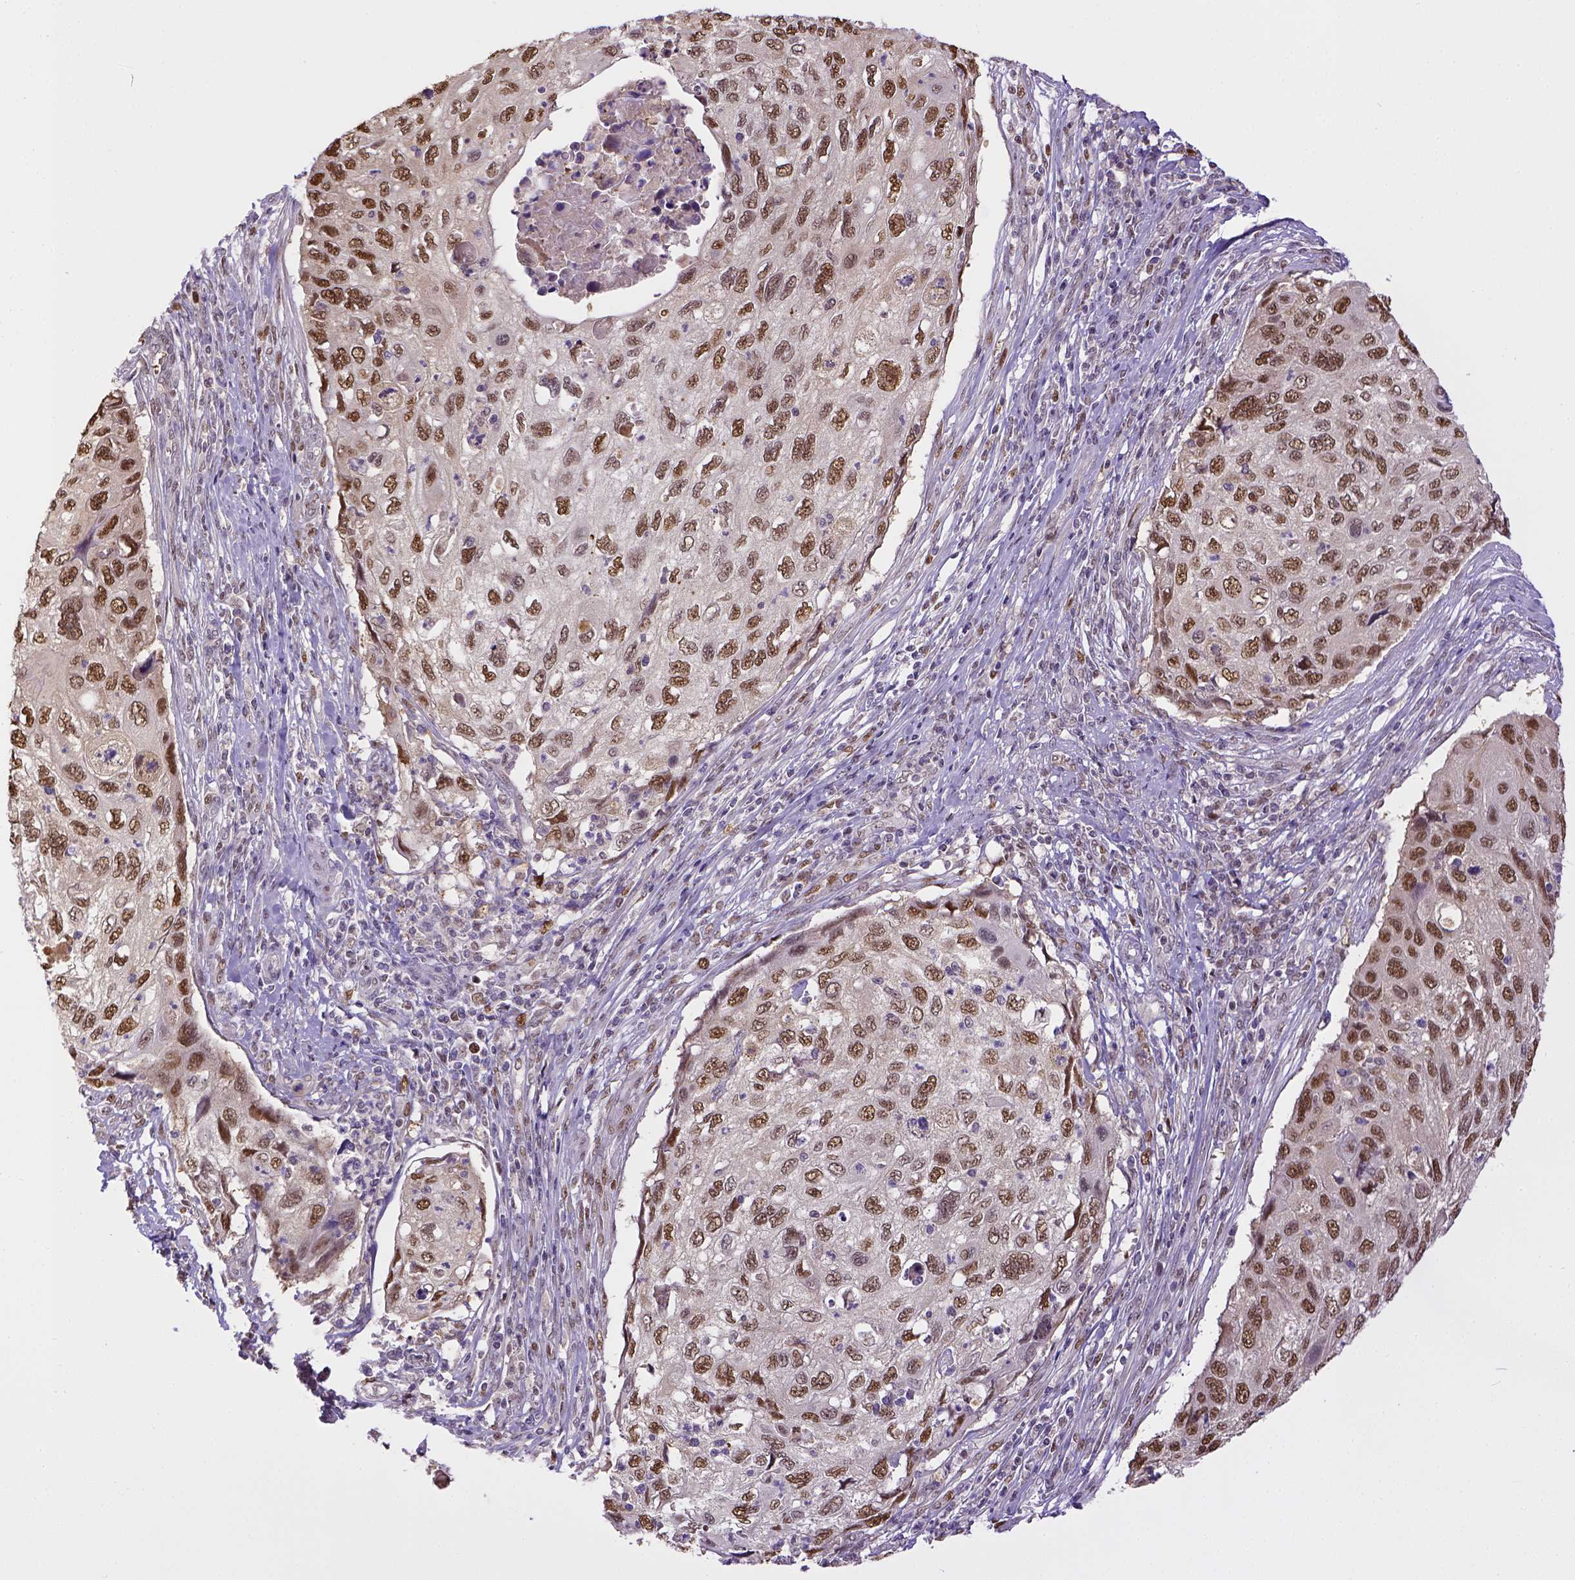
{"staining": {"intensity": "moderate", "quantity": ">75%", "location": "nuclear"}, "tissue": "cervical cancer", "cell_type": "Tumor cells", "image_type": "cancer", "snomed": [{"axis": "morphology", "description": "Squamous cell carcinoma, NOS"}, {"axis": "topography", "description": "Cervix"}], "caption": "This photomicrograph reveals cervical squamous cell carcinoma stained with immunohistochemistry (IHC) to label a protein in brown. The nuclear of tumor cells show moderate positivity for the protein. Nuclei are counter-stained blue.", "gene": "ERCC1", "patient": {"sex": "female", "age": 70}}